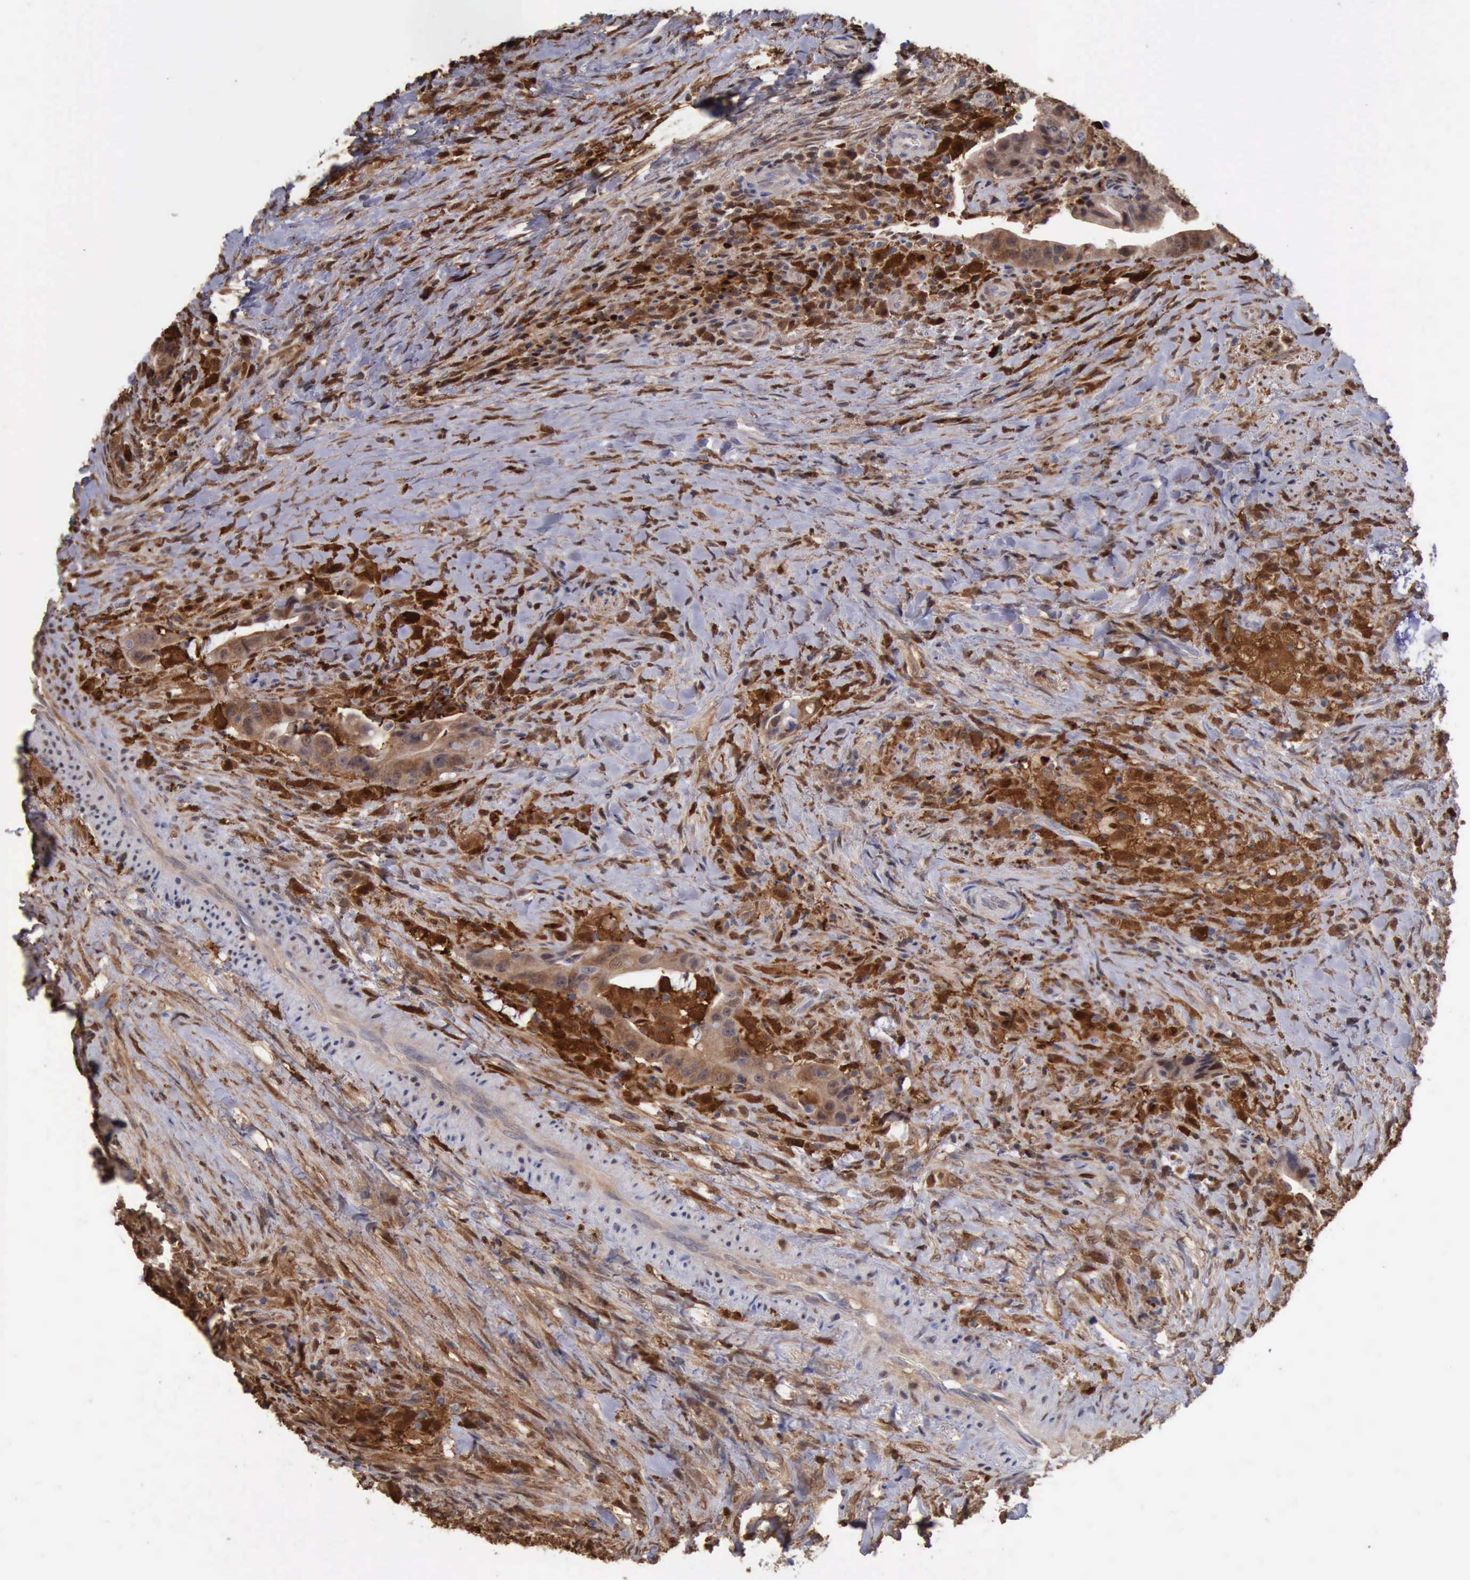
{"staining": {"intensity": "weak", "quantity": ">75%", "location": "cytoplasmic/membranous,nuclear"}, "tissue": "colorectal cancer", "cell_type": "Tumor cells", "image_type": "cancer", "snomed": [{"axis": "morphology", "description": "Adenocarcinoma, NOS"}, {"axis": "topography", "description": "Rectum"}], "caption": "Human colorectal cancer (adenocarcinoma) stained for a protein (brown) reveals weak cytoplasmic/membranous and nuclear positive positivity in about >75% of tumor cells.", "gene": "STAT1", "patient": {"sex": "female", "age": 71}}